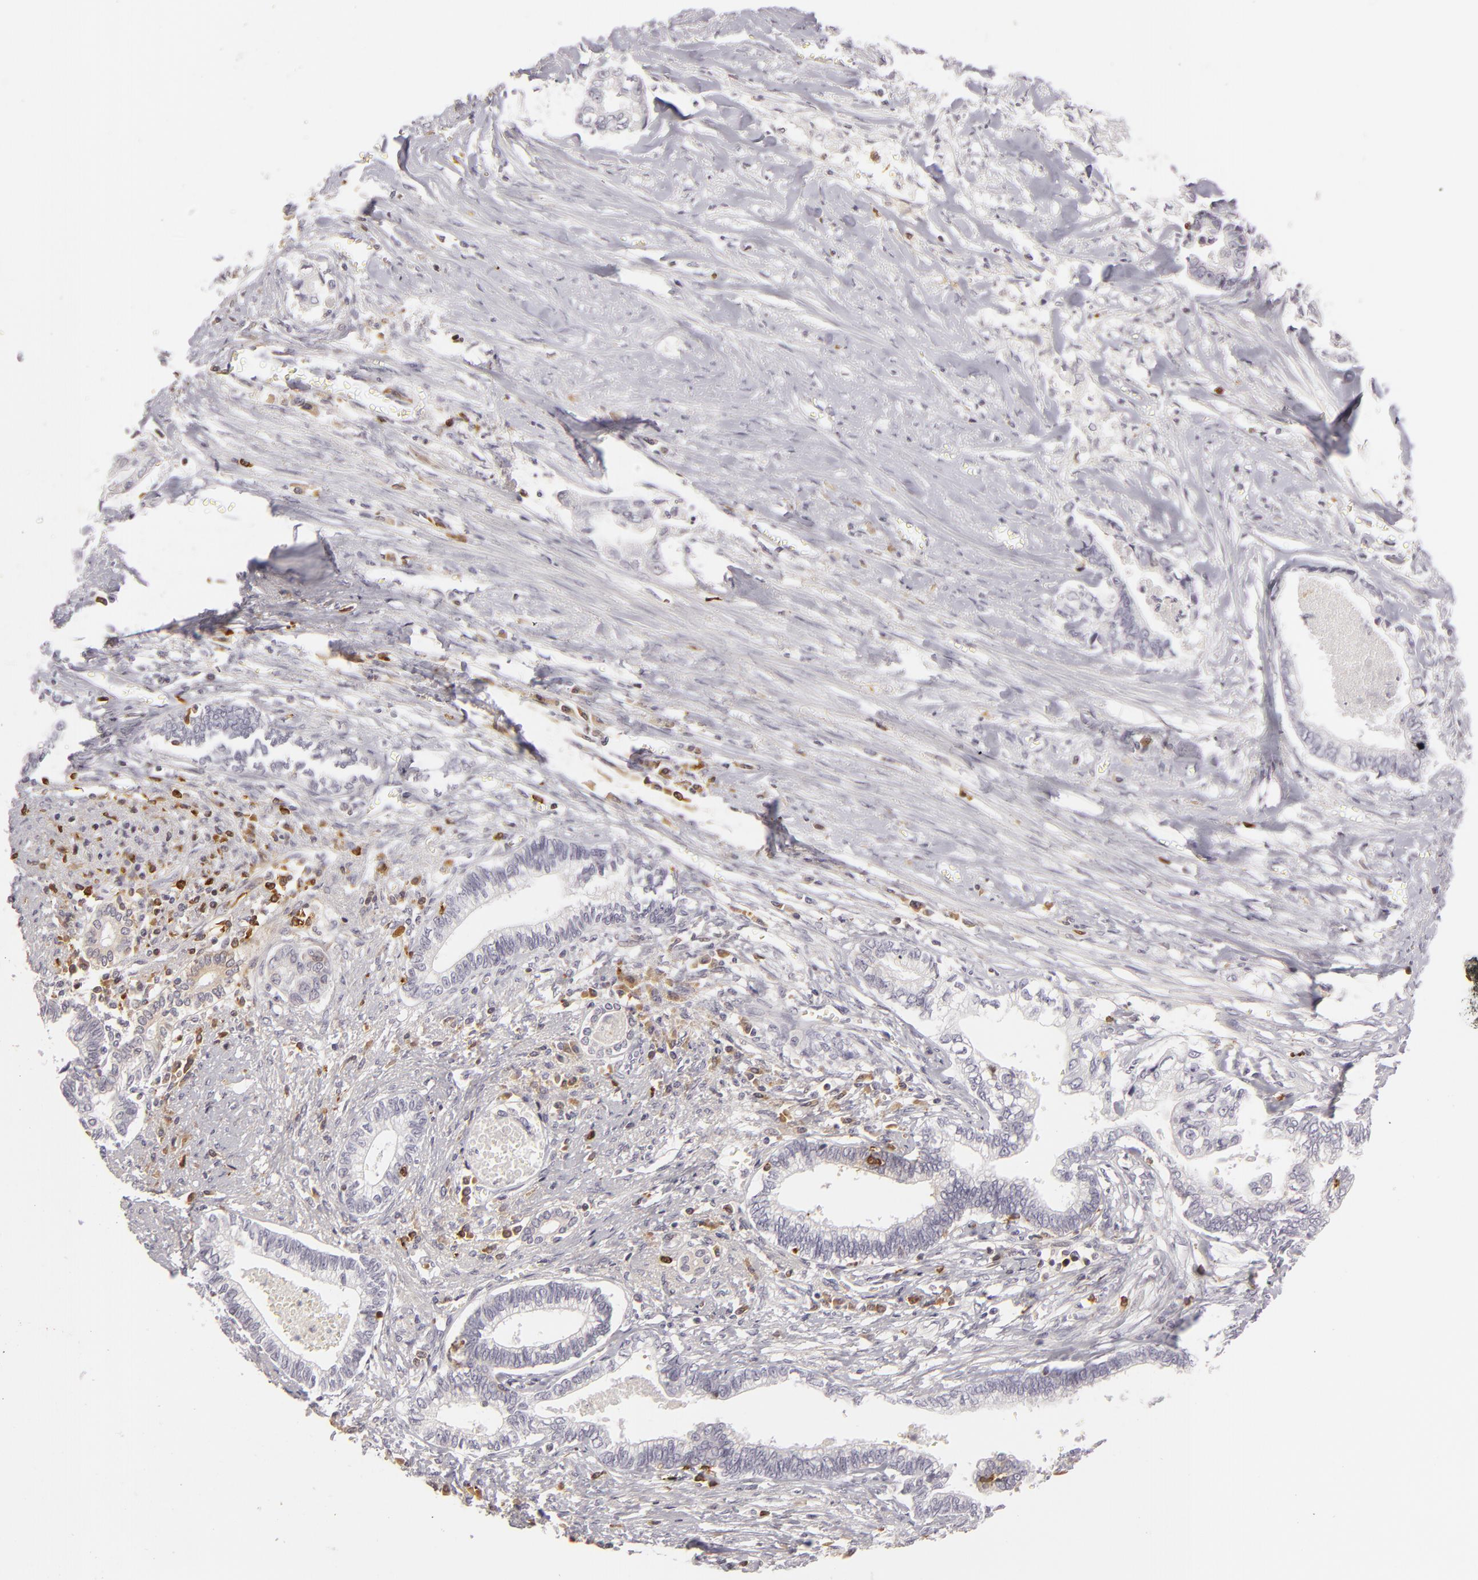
{"staining": {"intensity": "negative", "quantity": "none", "location": "none"}, "tissue": "liver cancer", "cell_type": "Tumor cells", "image_type": "cancer", "snomed": [{"axis": "morphology", "description": "Cholangiocarcinoma"}, {"axis": "topography", "description": "Liver"}], "caption": "DAB (3,3'-diaminobenzidine) immunohistochemical staining of liver cancer (cholangiocarcinoma) shows no significant expression in tumor cells.", "gene": "APOBEC3G", "patient": {"sex": "male", "age": 57}}